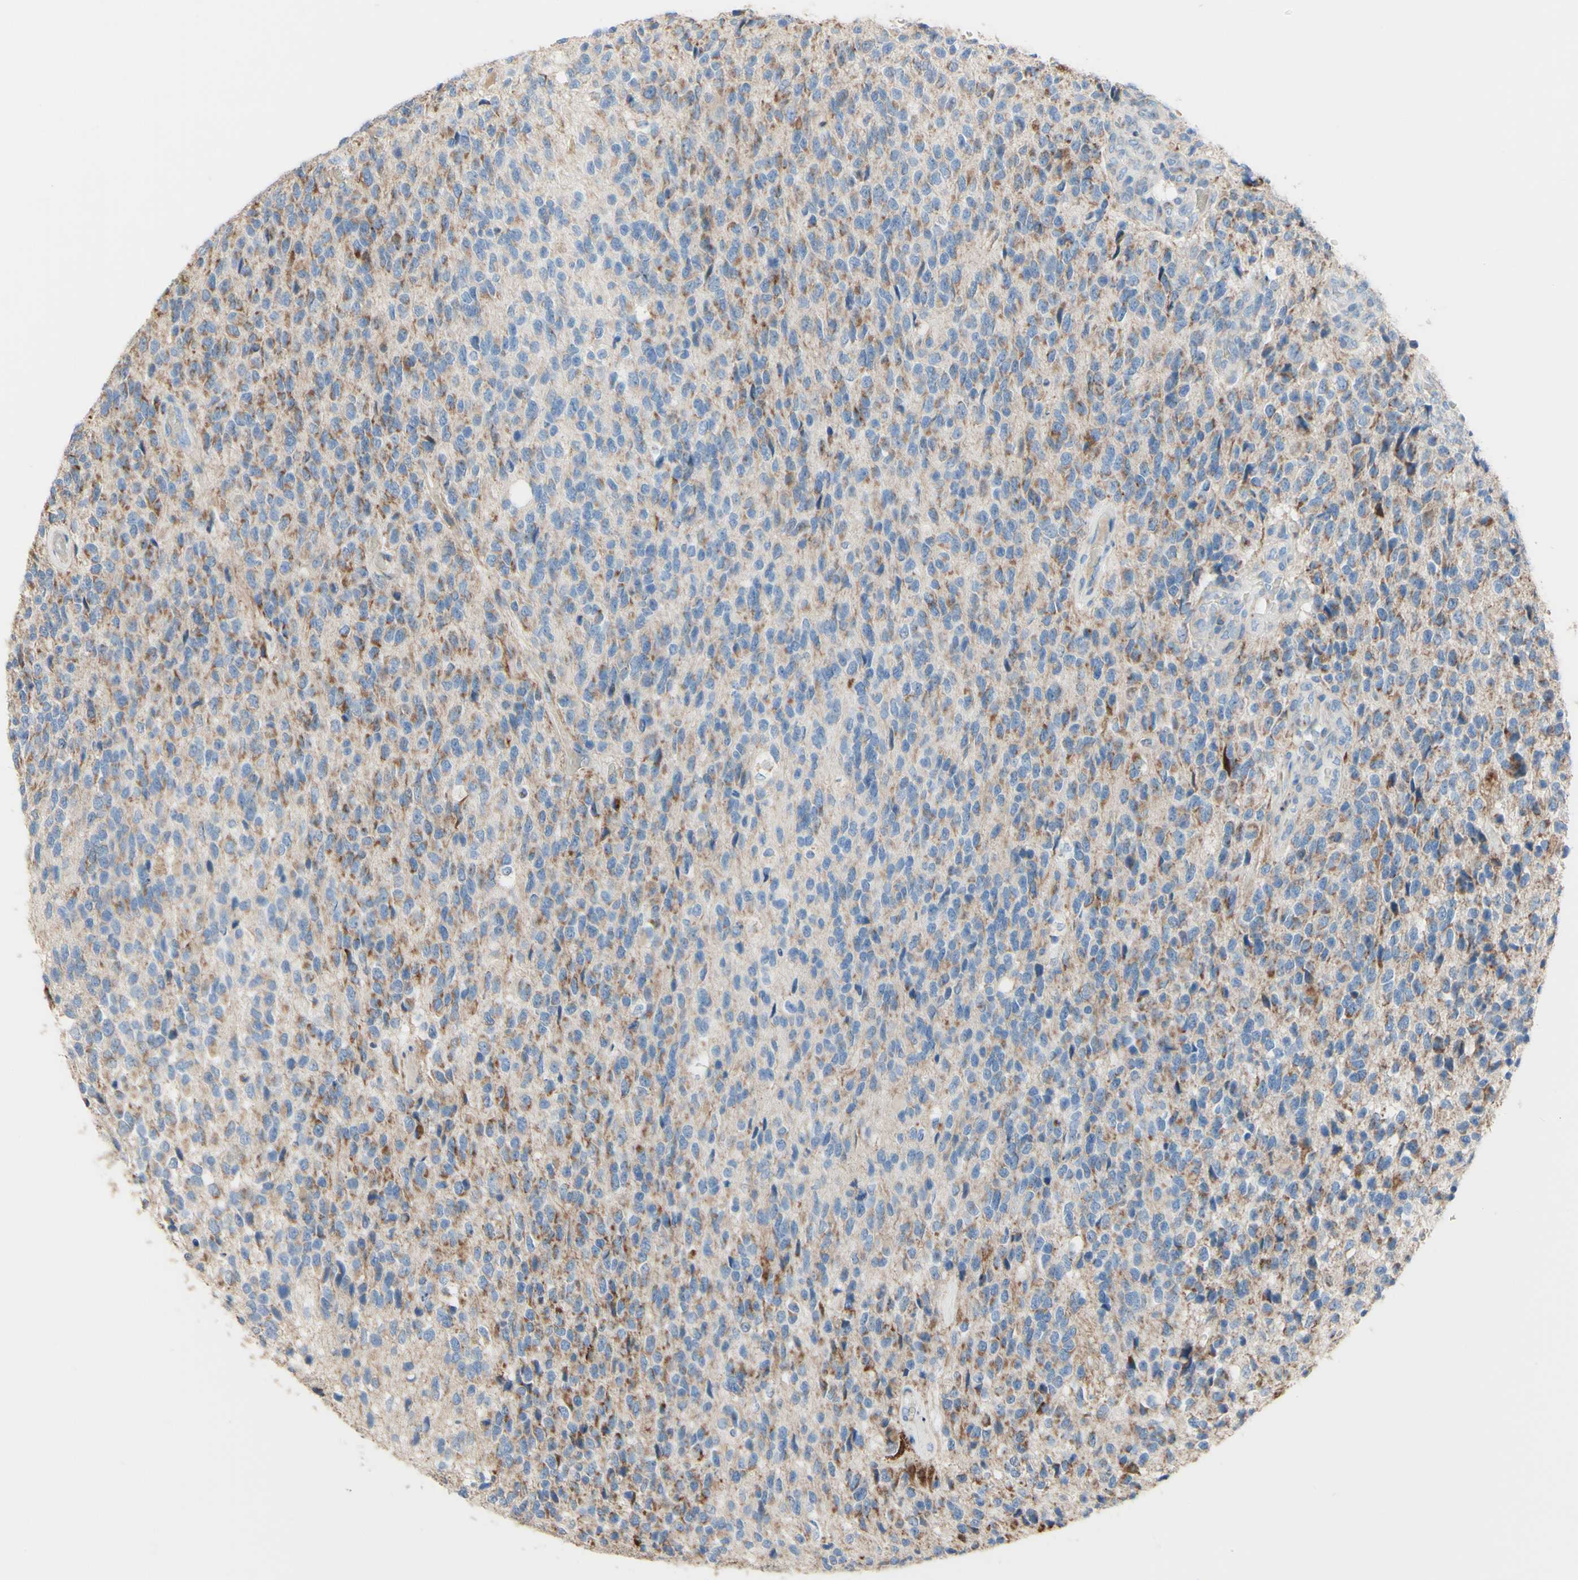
{"staining": {"intensity": "moderate", "quantity": "25%-75%", "location": "cytoplasmic/membranous"}, "tissue": "glioma", "cell_type": "Tumor cells", "image_type": "cancer", "snomed": [{"axis": "morphology", "description": "Glioma, malignant, High grade"}, {"axis": "topography", "description": "pancreas cauda"}], "caption": "Protein expression analysis of glioma demonstrates moderate cytoplasmic/membranous positivity in approximately 25%-75% of tumor cells. The staining is performed using DAB brown chromogen to label protein expression. The nuclei are counter-stained blue using hematoxylin.", "gene": "AGPAT5", "patient": {"sex": "male", "age": 60}}